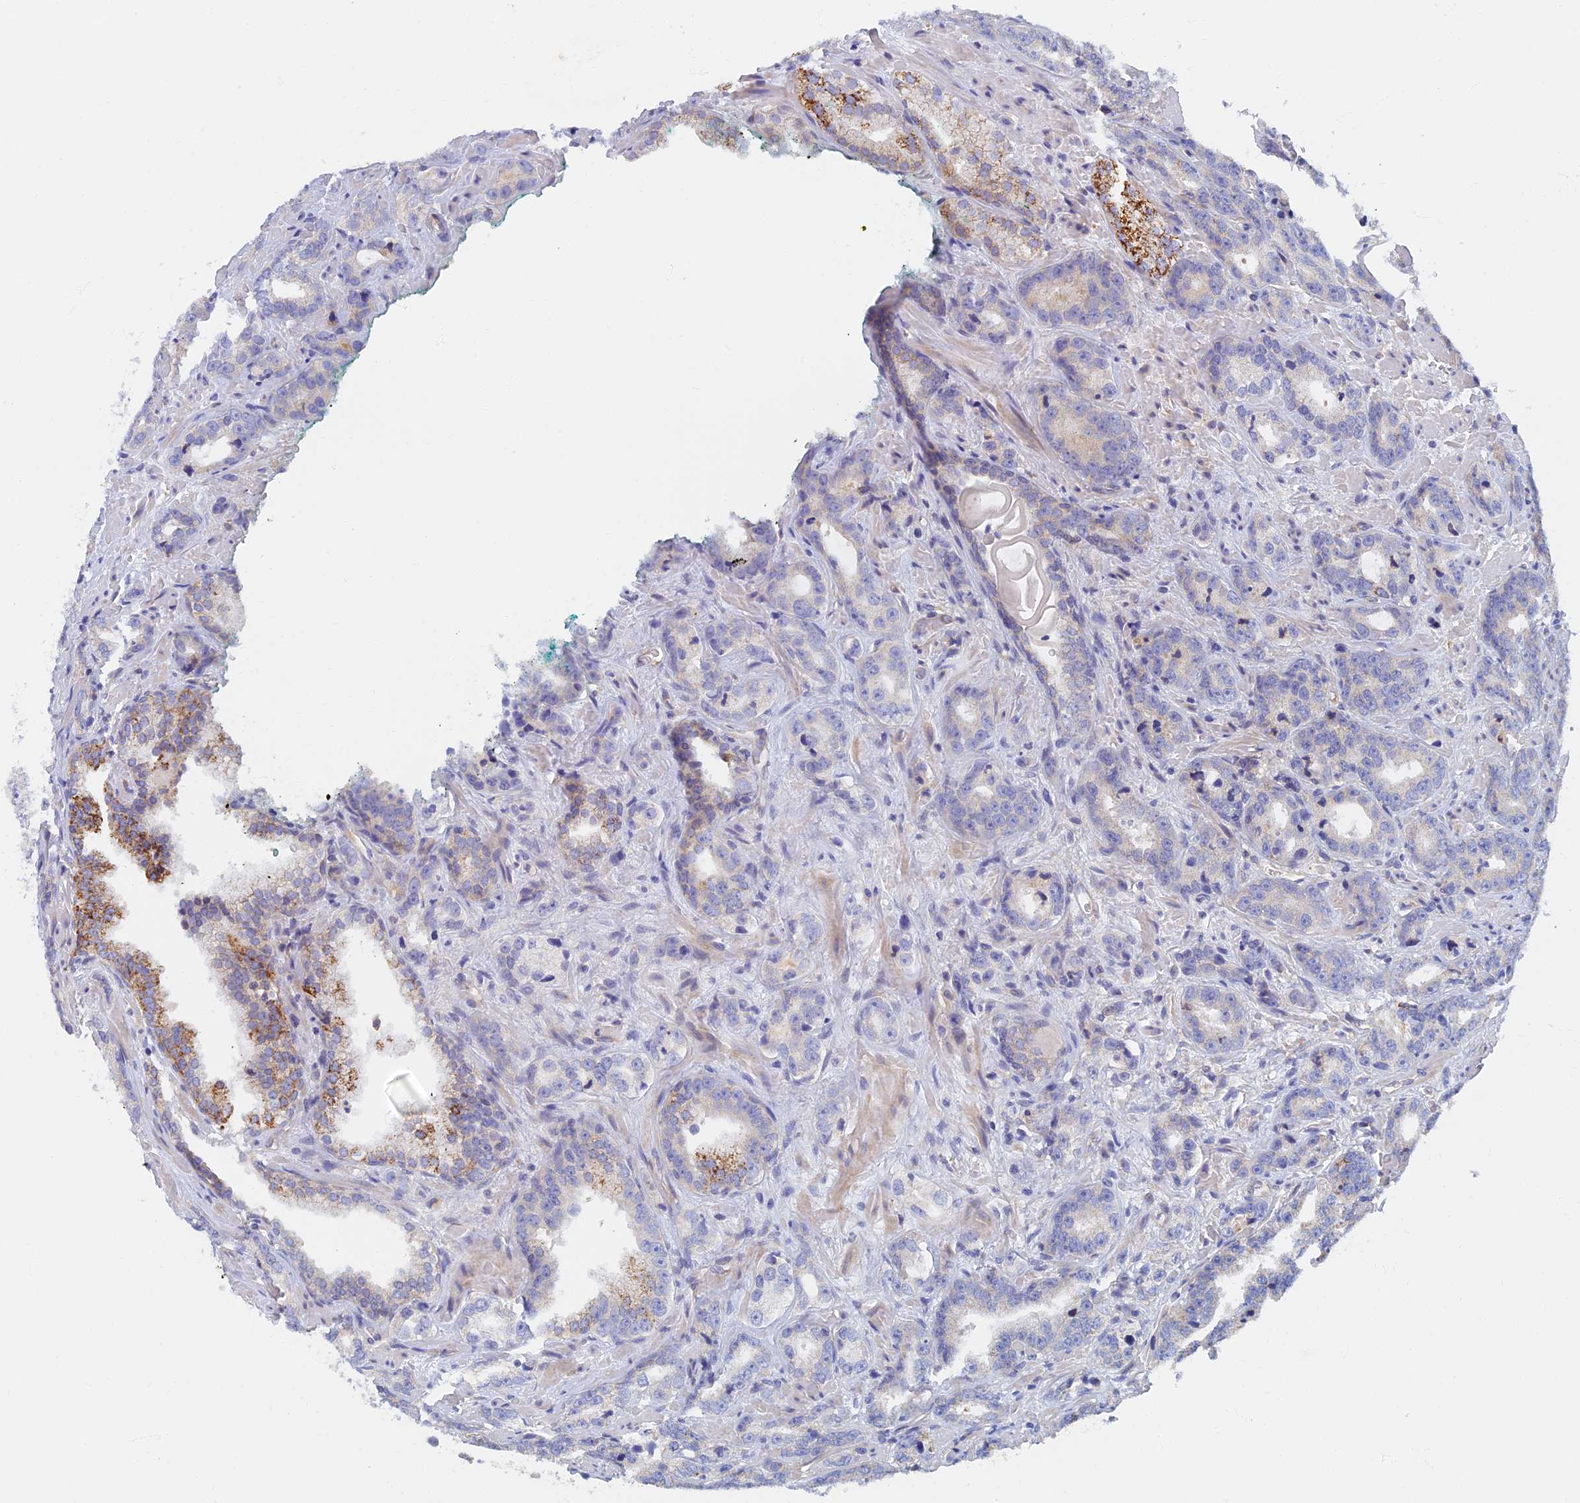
{"staining": {"intensity": "moderate", "quantity": "<25%", "location": "cytoplasmic/membranous"}, "tissue": "prostate cancer", "cell_type": "Tumor cells", "image_type": "cancer", "snomed": [{"axis": "morphology", "description": "Adenocarcinoma, High grade"}, {"axis": "topography", "description": "Prostate"}], "caption": "This is a micrograph of IHC staining of prostate cancer, which shows moderate positivity in the cytoplasmic/membranous of tumor cells.", "gene": "TMEM44", "patient": {"sex": "male", "age": 62}}